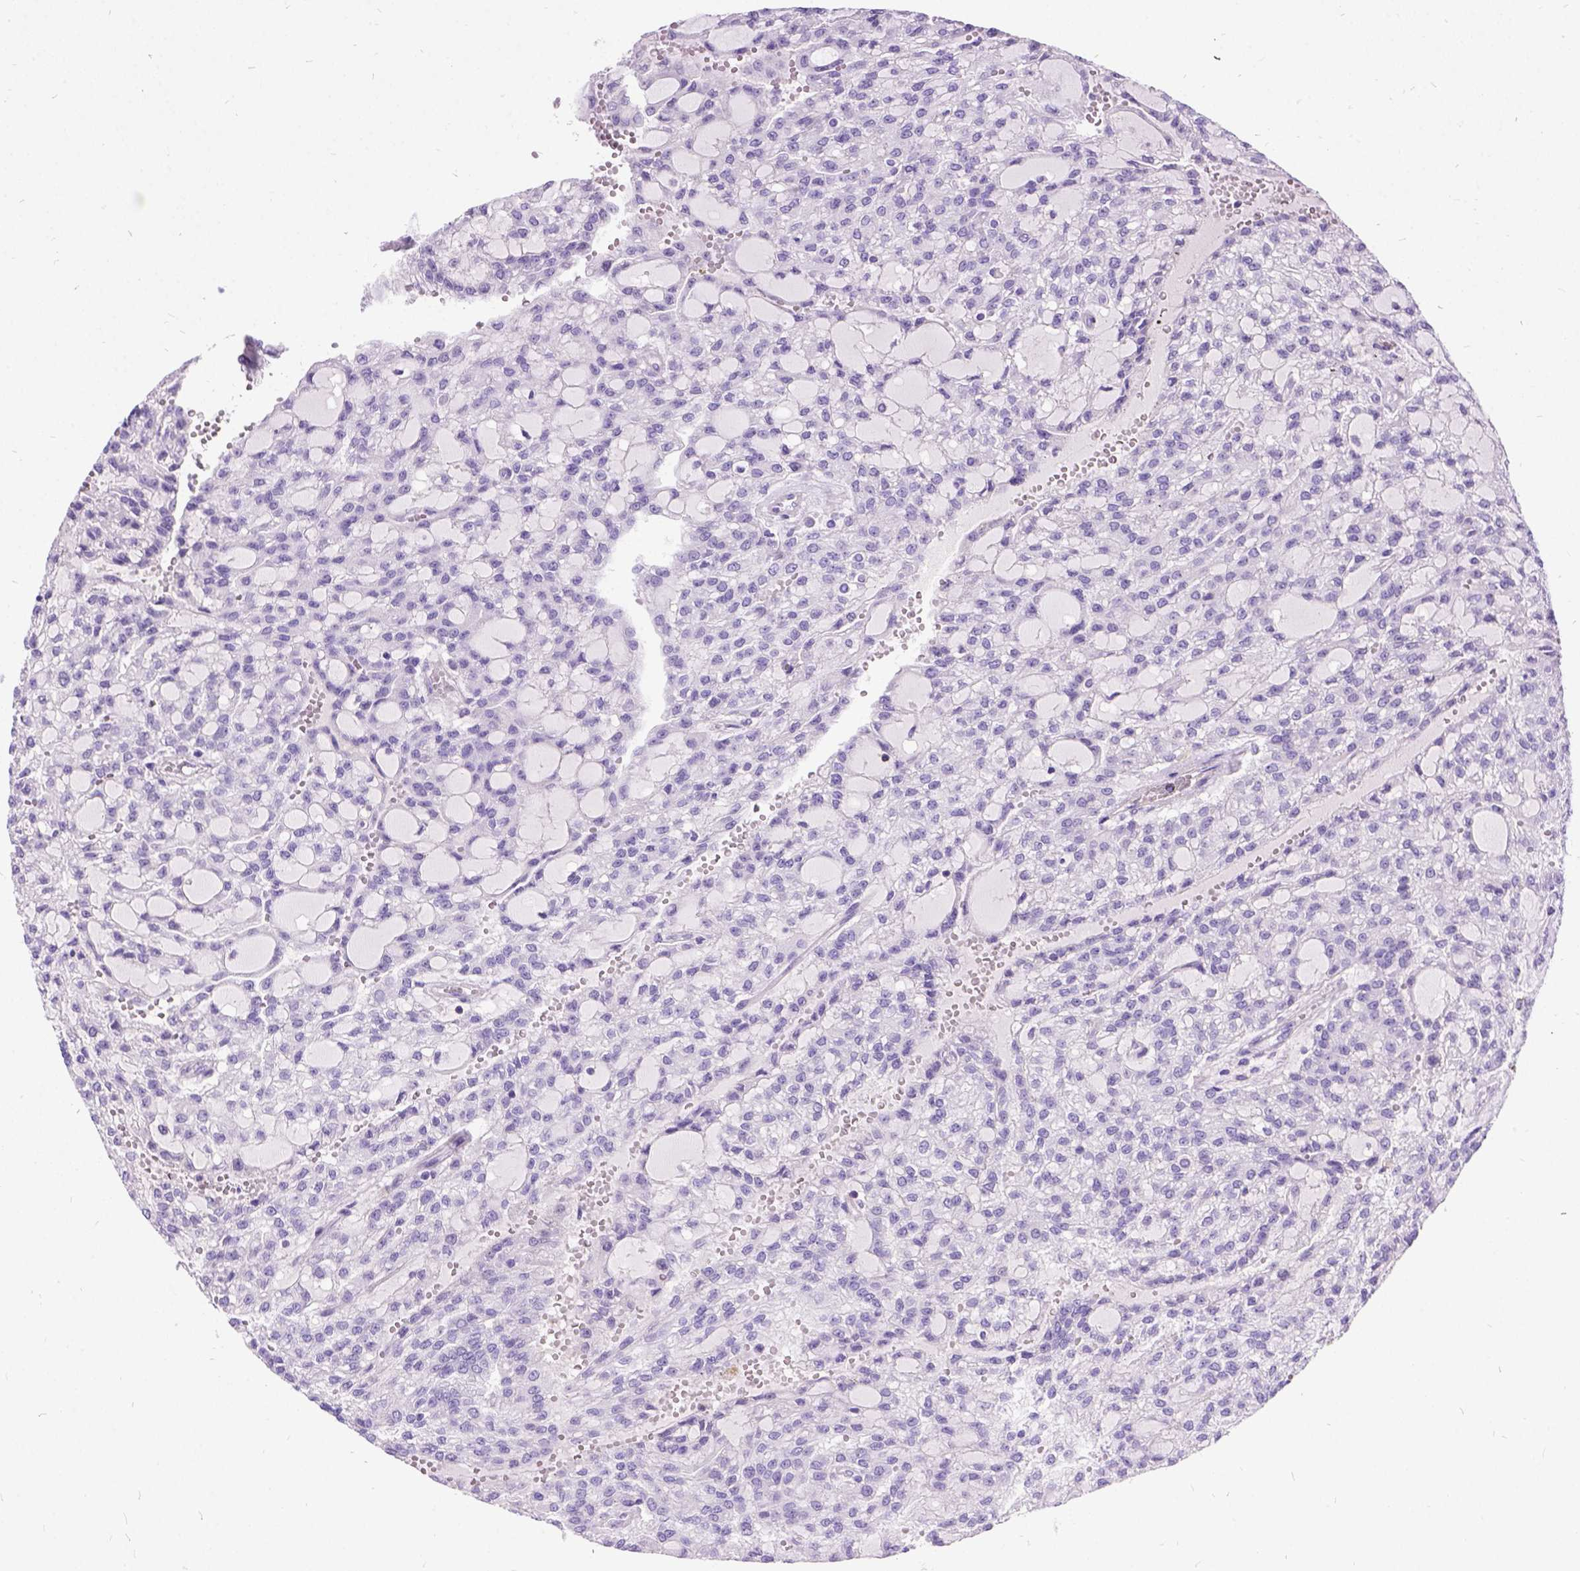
{"staining": {"intensity": "negative", "quantity": "none", "location": "none"}, "tissue": "renal cancer", "cell_type": "Tumor cells", "image_type": "cancer", "snomed": [{"axis": "morphology", "description": "Adenocarcinoma, NOS"}, {"axis": "topography", "description": "Kidney"}], "caption": "Tumor cells show no significant expression in adenocarcinoma (renal).", "gene": "PRG2", "patient": {"sex": "male", "age": 63}}